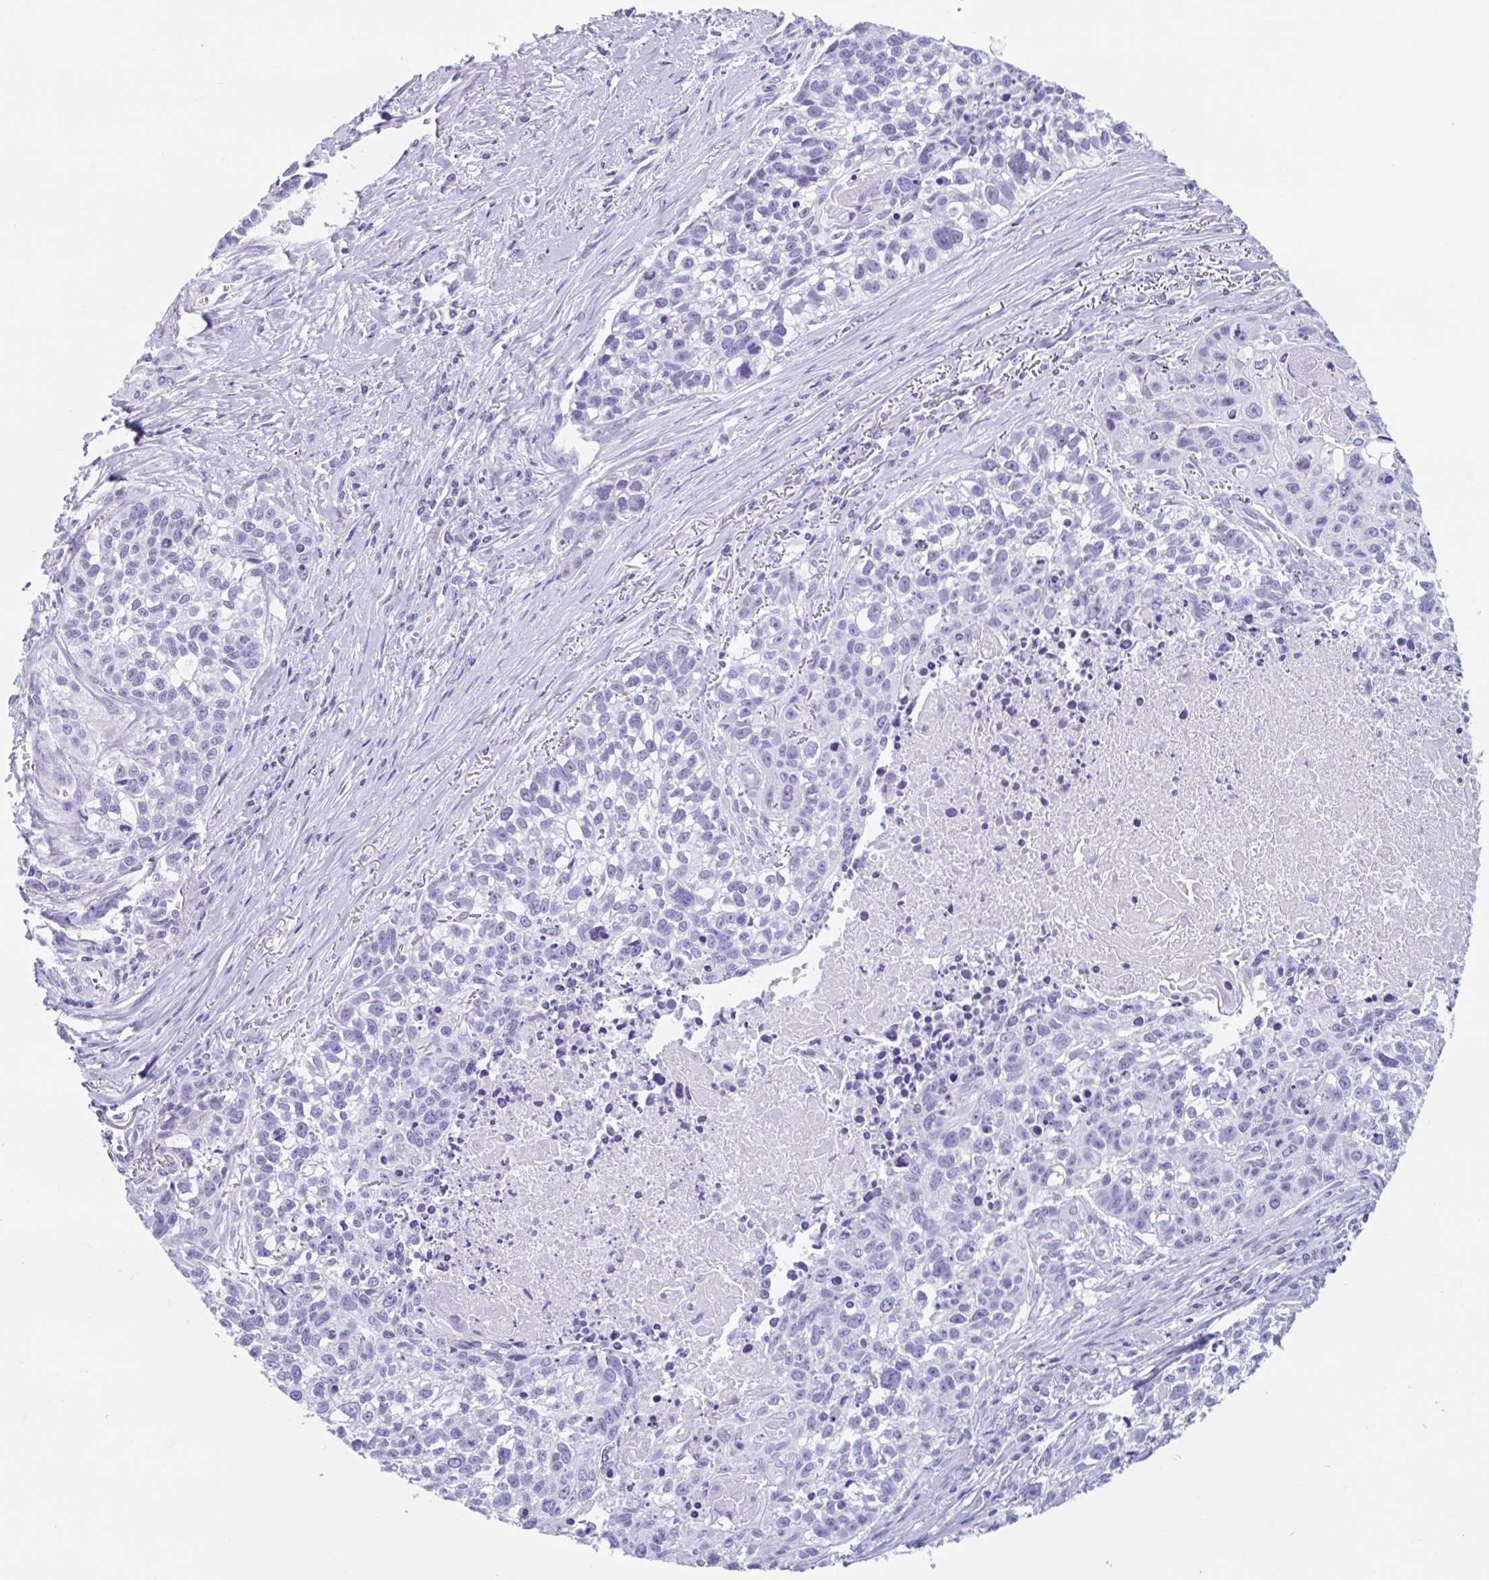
{"staining": {"intensity": "negative", "quantity": "none", "location": "none"}, "tissue": "lung cancer", "cell_type": "Tumor cells", "image_type": "cancer", "snomed": [{"axis": "morphology", "description": "Squamous cell carcinoma, NOS"}, {"axis": "topography", "description": "Lung"}], "caption": "Immunohistochemistry histopathology image of neoplastic tissue: lung cancer stained with DAB (3,3'-diaminobenzidine) shows no significant protein staining in tumor cells.", "gene": "CPTP", "patient": {"sex": "male", "age": 74}}